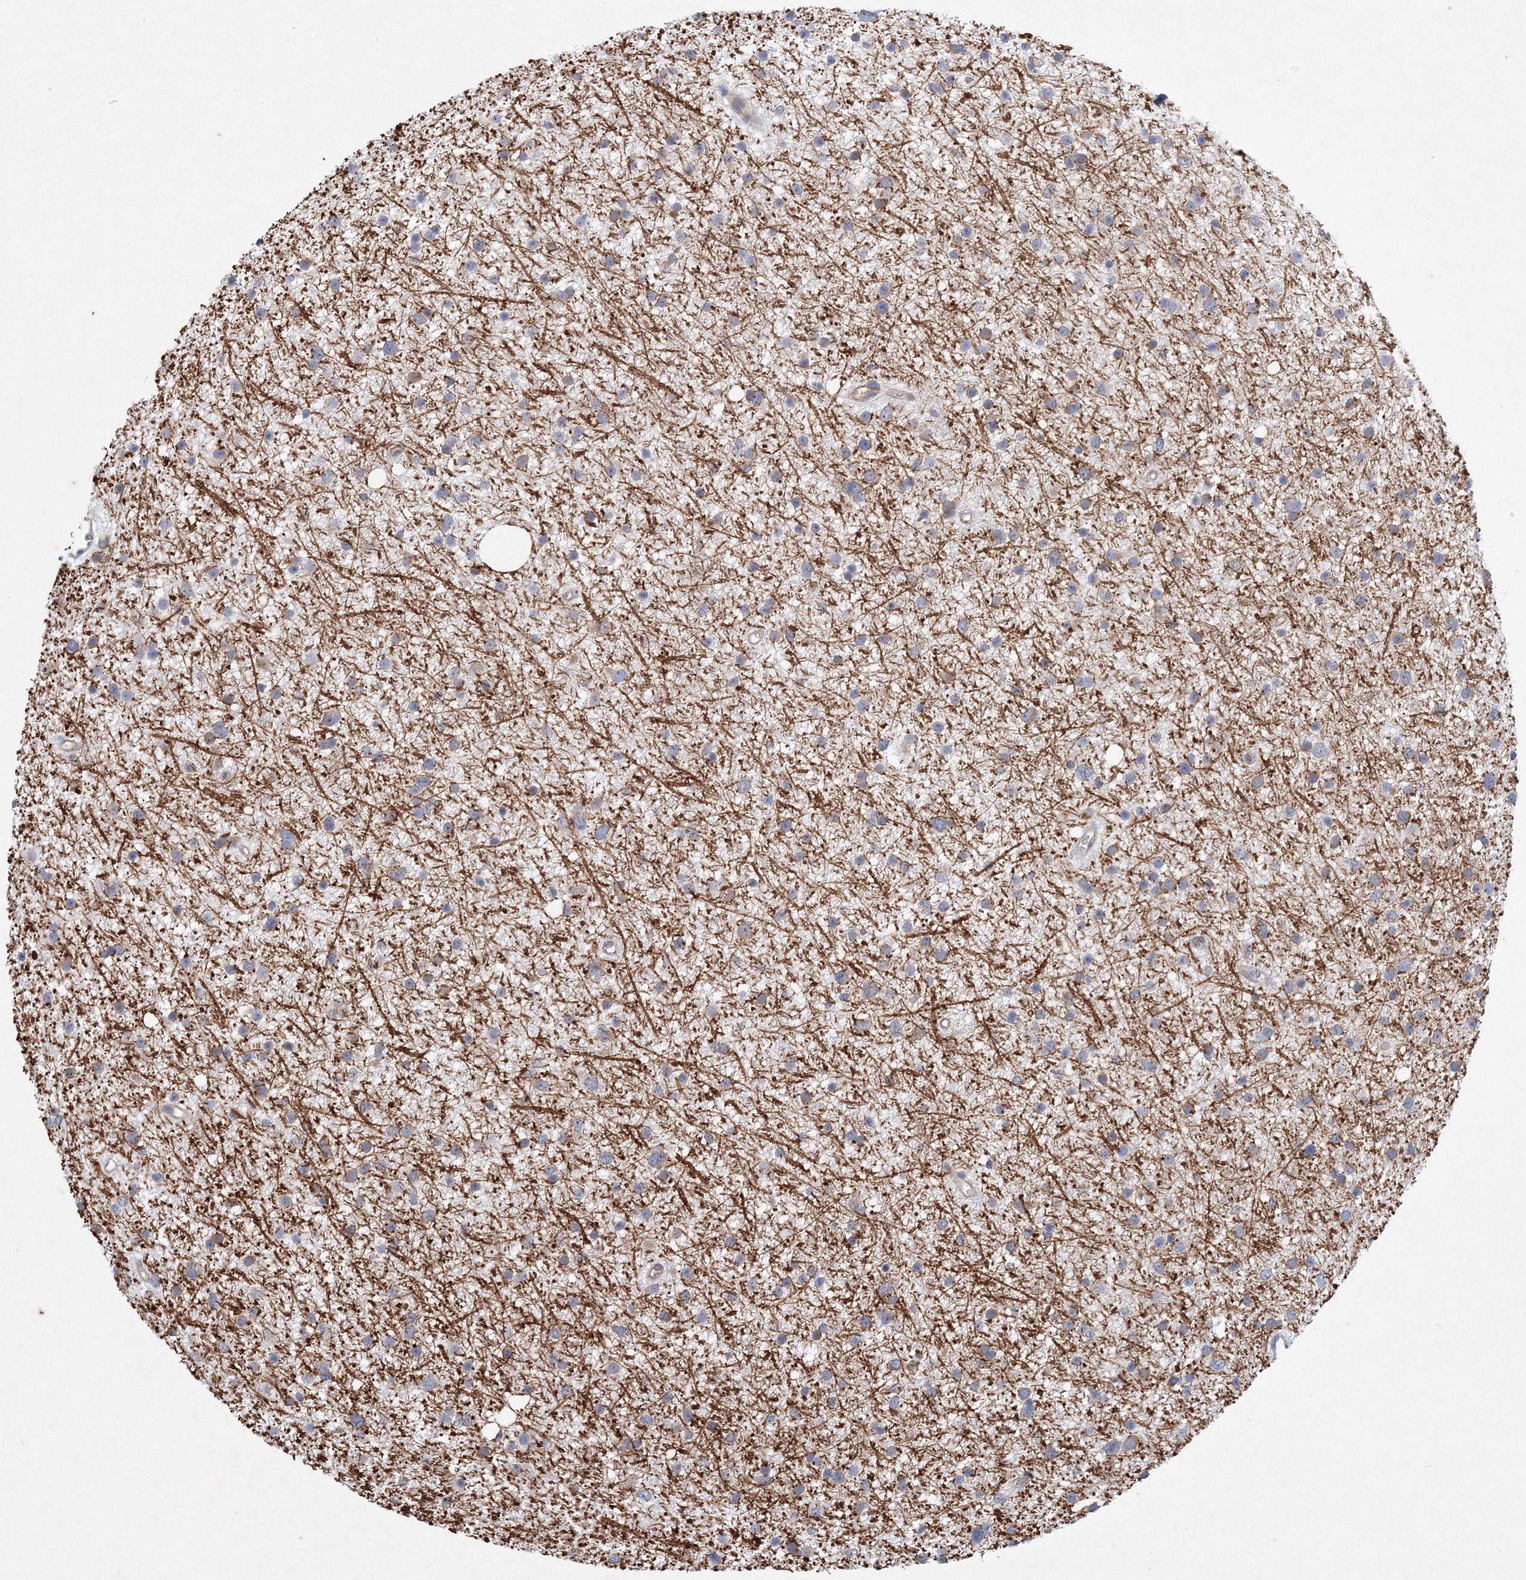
{"staining": {"intensity": "weak", "quantity": "<25%", "location": "cytoplasmic/membranous"}, "tissue": "glioma", "cell_type": "Tumor cells", "image_type": "cancer", "snomed": [{"axis": "morphology", "description": "Glioma, malignant, Low grade"}, {"axis": "topography", "description": "Cerebral cortex"}], "caption": "This is an immunohistochemistry histopathology image of human malignant low-grade glioma. There is no staining in tumor cells.", "gene": "TANC1", "patient": {"sex": "female", "age": 39}}